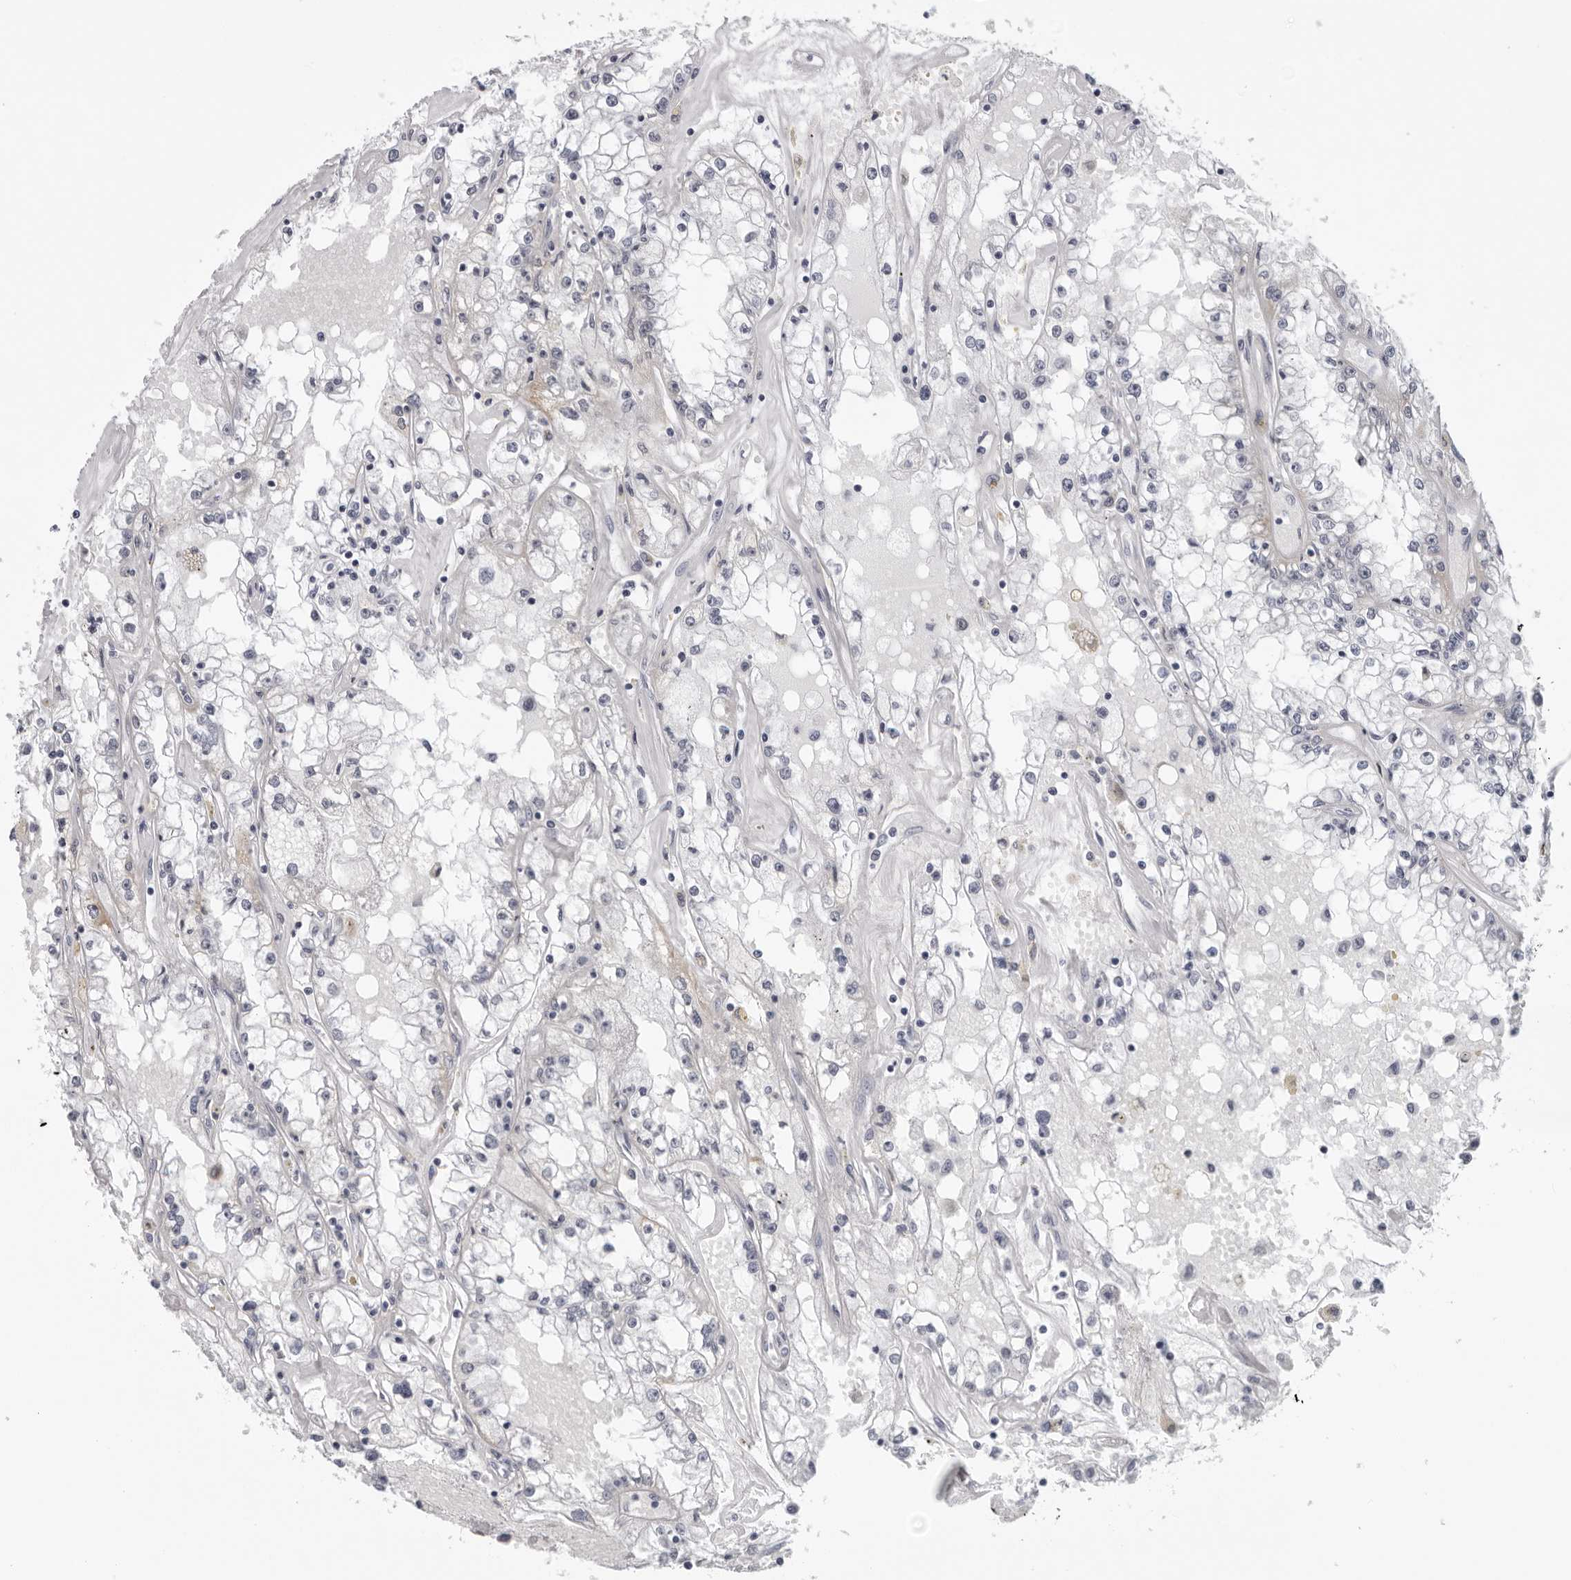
{"staining": {"intensity": "negative", "quantity": "none", "location": "none"}, "tissue": "renal cancer", "cell_type": "Tumor cells", "image_type": "cancer", "snomed": [{"axis": "morphology", "description": "Adenocarcinoma, NOS"}, {"axis": "topography", "description": "Kidney"}], "caption": "The photomicrograph reveals no staining of tumor cells in adenocarcinoma (renal).", "gene": "CPT2", "patient": {"sex": "male", "age": 56}}